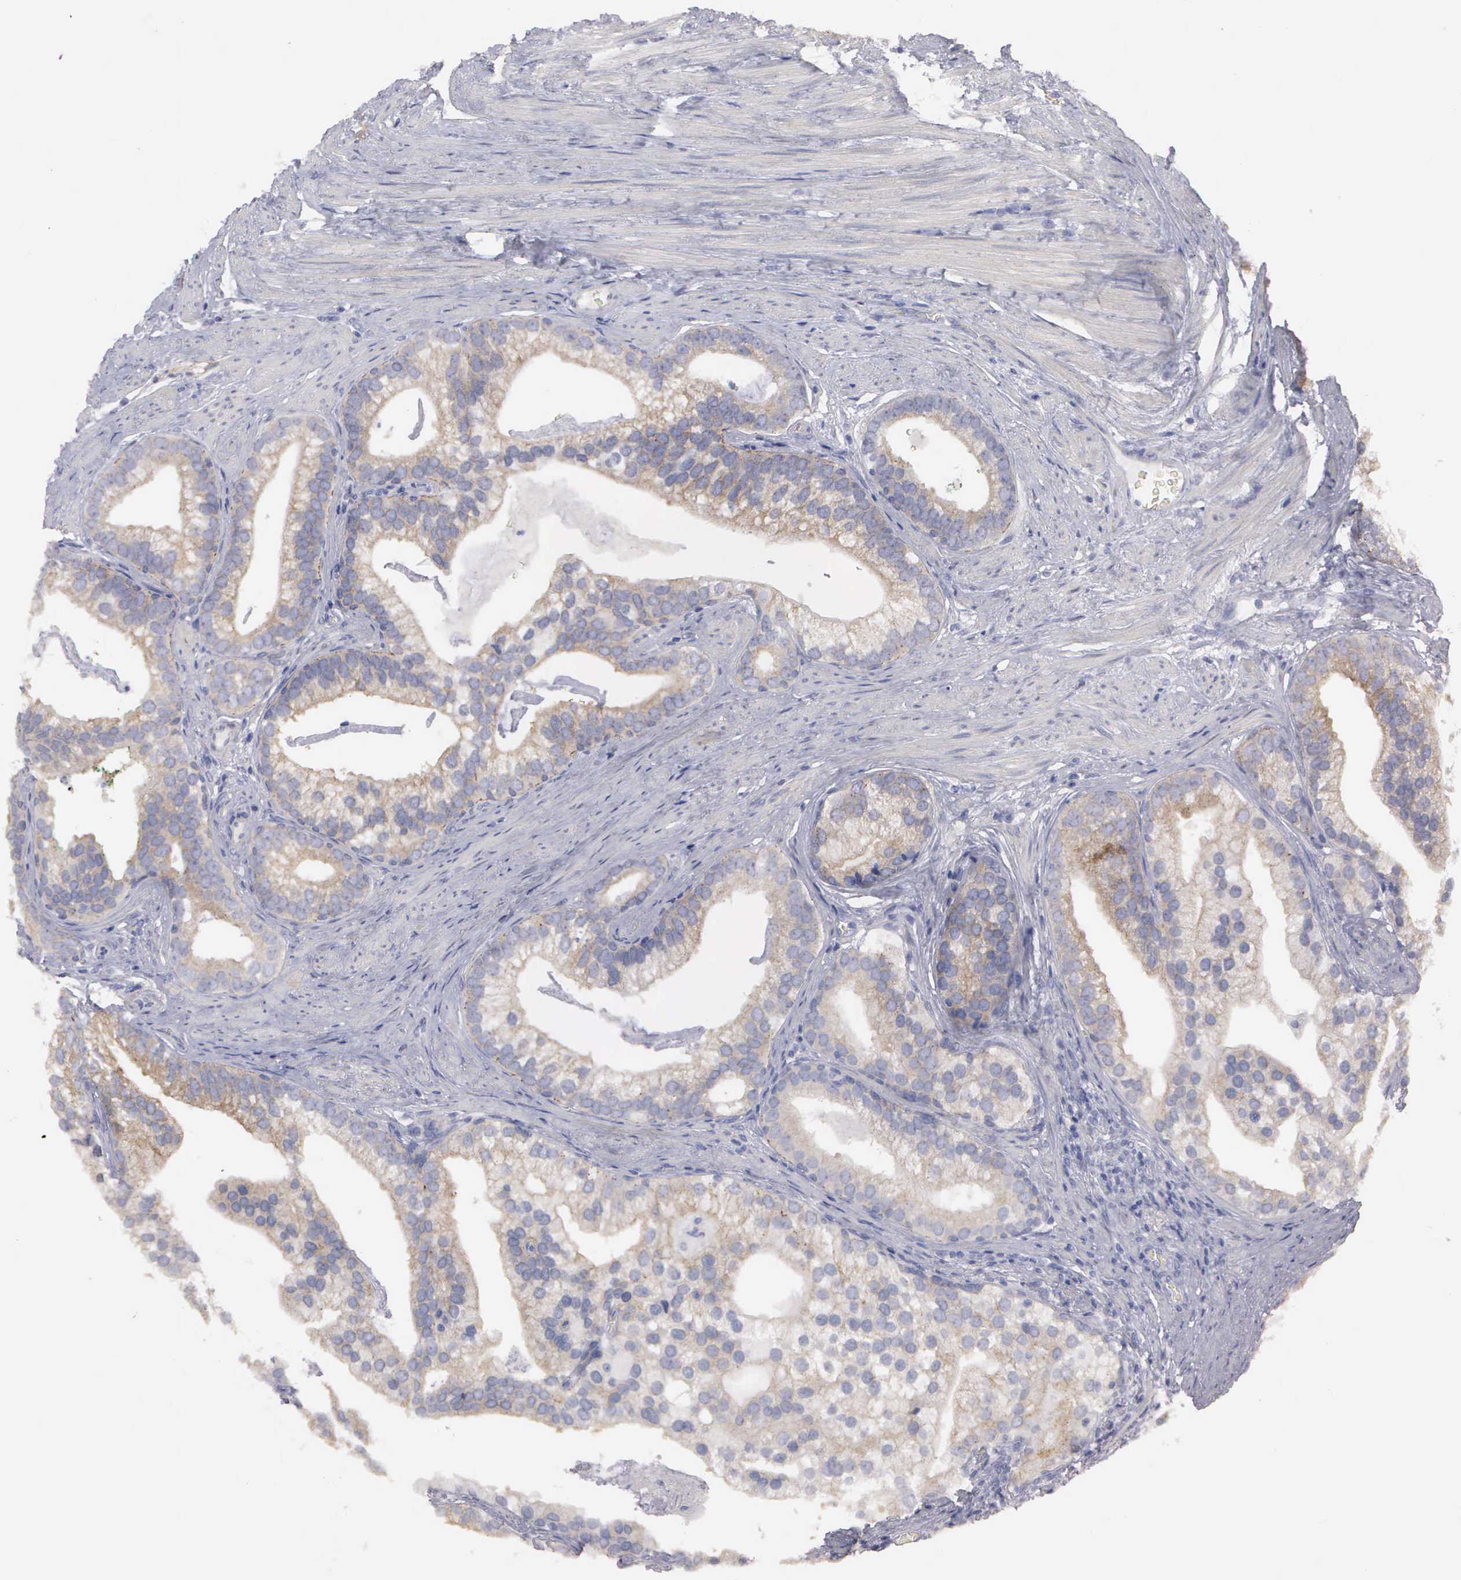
{"staining": {"intensity": "weak", "quantity": ">75%", "location": "cytoplasmic/membranous"}, "tissue": "prostate cancer", "cell_type": "Tumor cells", "image_type": "cancer", "snomed": [{"axis": "morphology", "description": "Adenocarcinoma, Medium grade"}, {"axis": "topography", "description": "Prostate"}], "caption": "Brown immunohistochemical staining in human prostate cancer (adenocarcinoma (medium-grade)) demonstrates weak cytoplasmic/membranous staining in about >75% of tumor cells. The protein is stained brown, and the nuclei are stained in blue (DAB (3,3'-diaminobenzidine) IHC with brightfield microscopy, high magnification).", "gene": "CEP170B", "patient": {"sex": "male", "age": 65}}